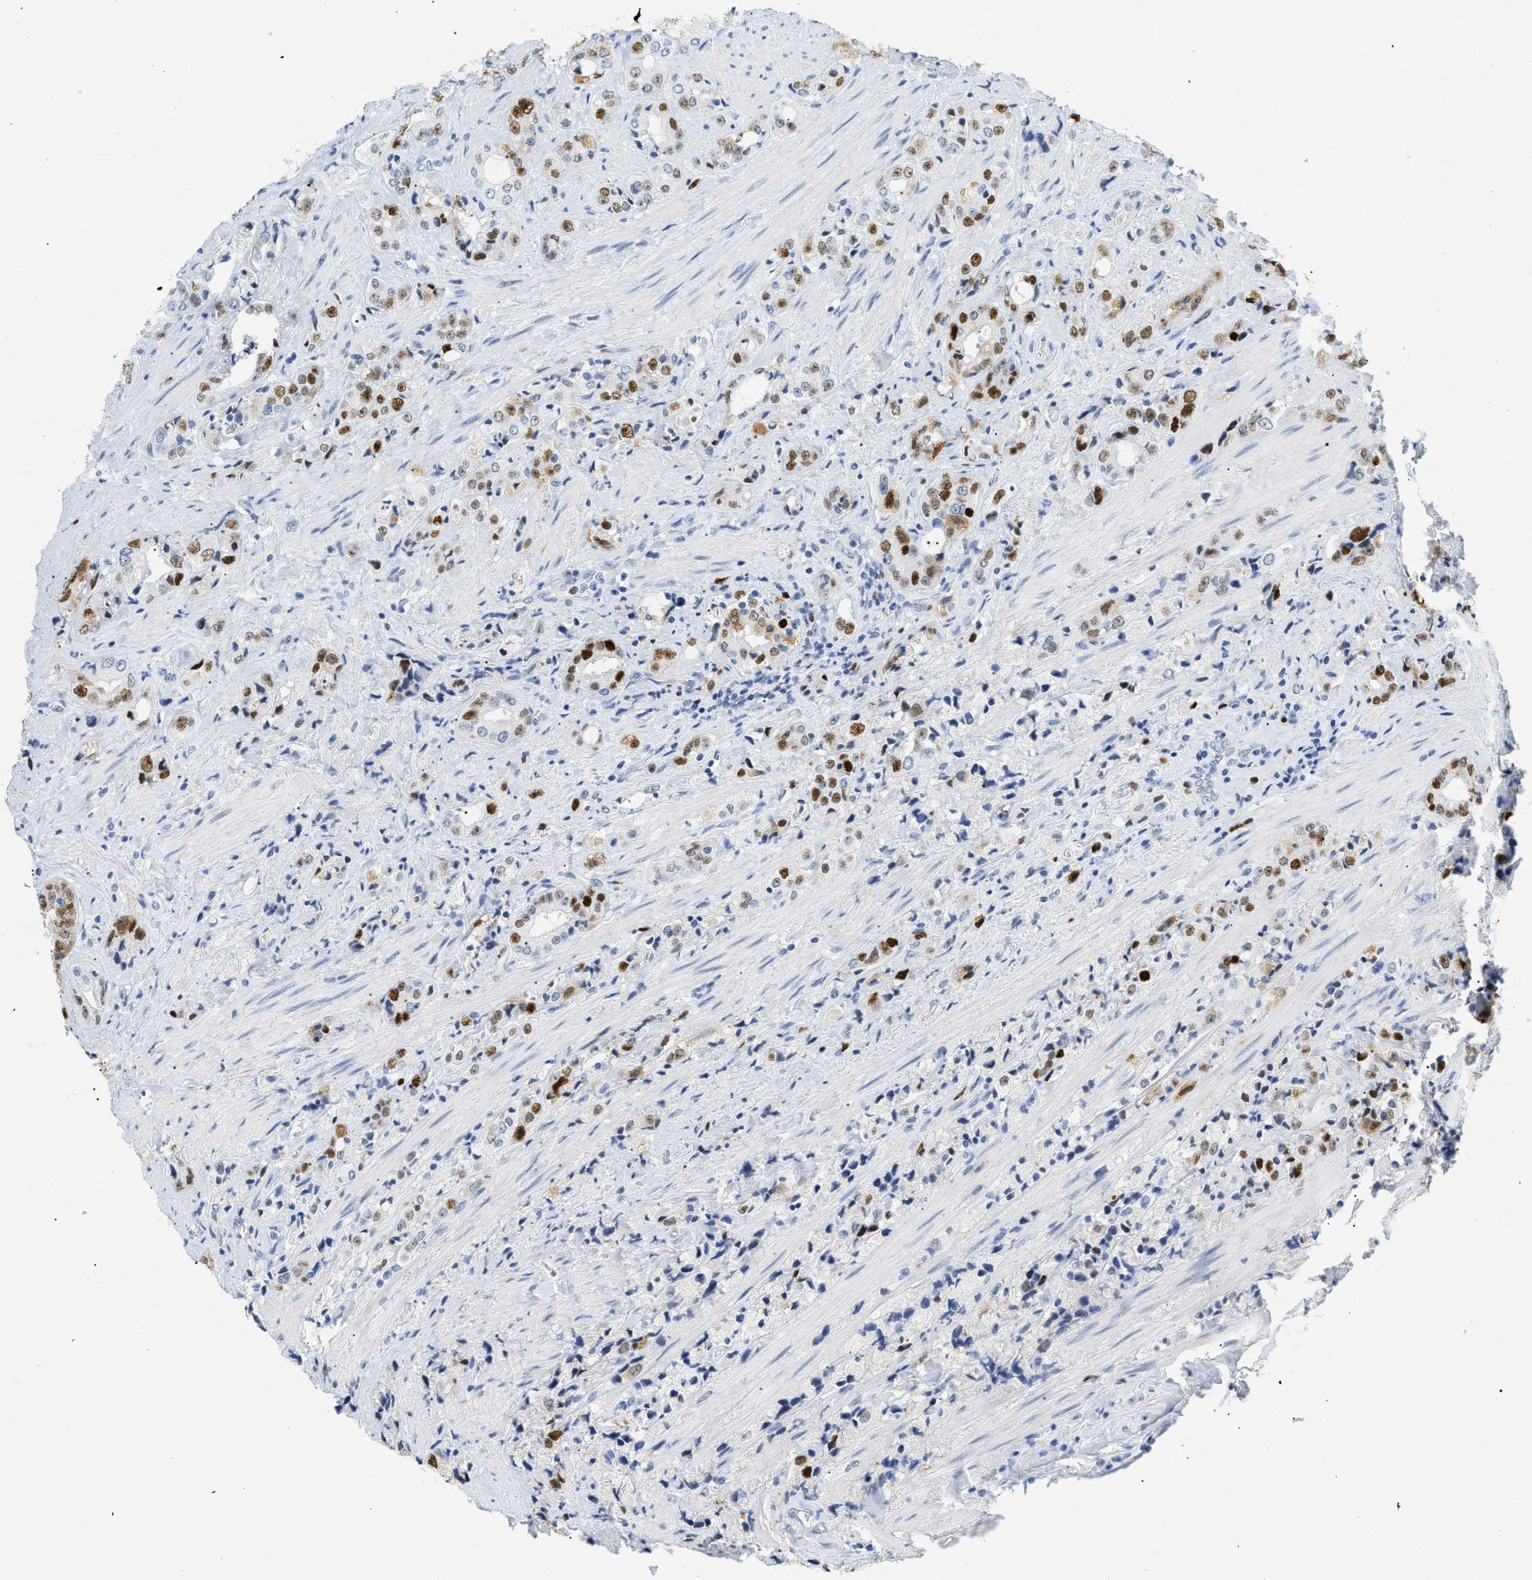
{"staining": {"intensity": "moderate", "quantity": "25%-75%", "location": "nuclear"}, "tissue": "prostate cancer", "cell_type": "Tumor cells", "image_type": "cancer", "snomed": [{"axis": "morphology", "description": "Adenocarcinoma, High grade"}, {"axis": "topography", "description": "Prostate"}], "caption": "High-power microscopy captured an immunohistochemistry image of prostate cancer (high-grade adenocarcinoma), revealing moderate nuclear staining in approximately 25%-75% of tumor cells.", "gene": "MCM7", "patient": {"sex": "male", "age": 61}}